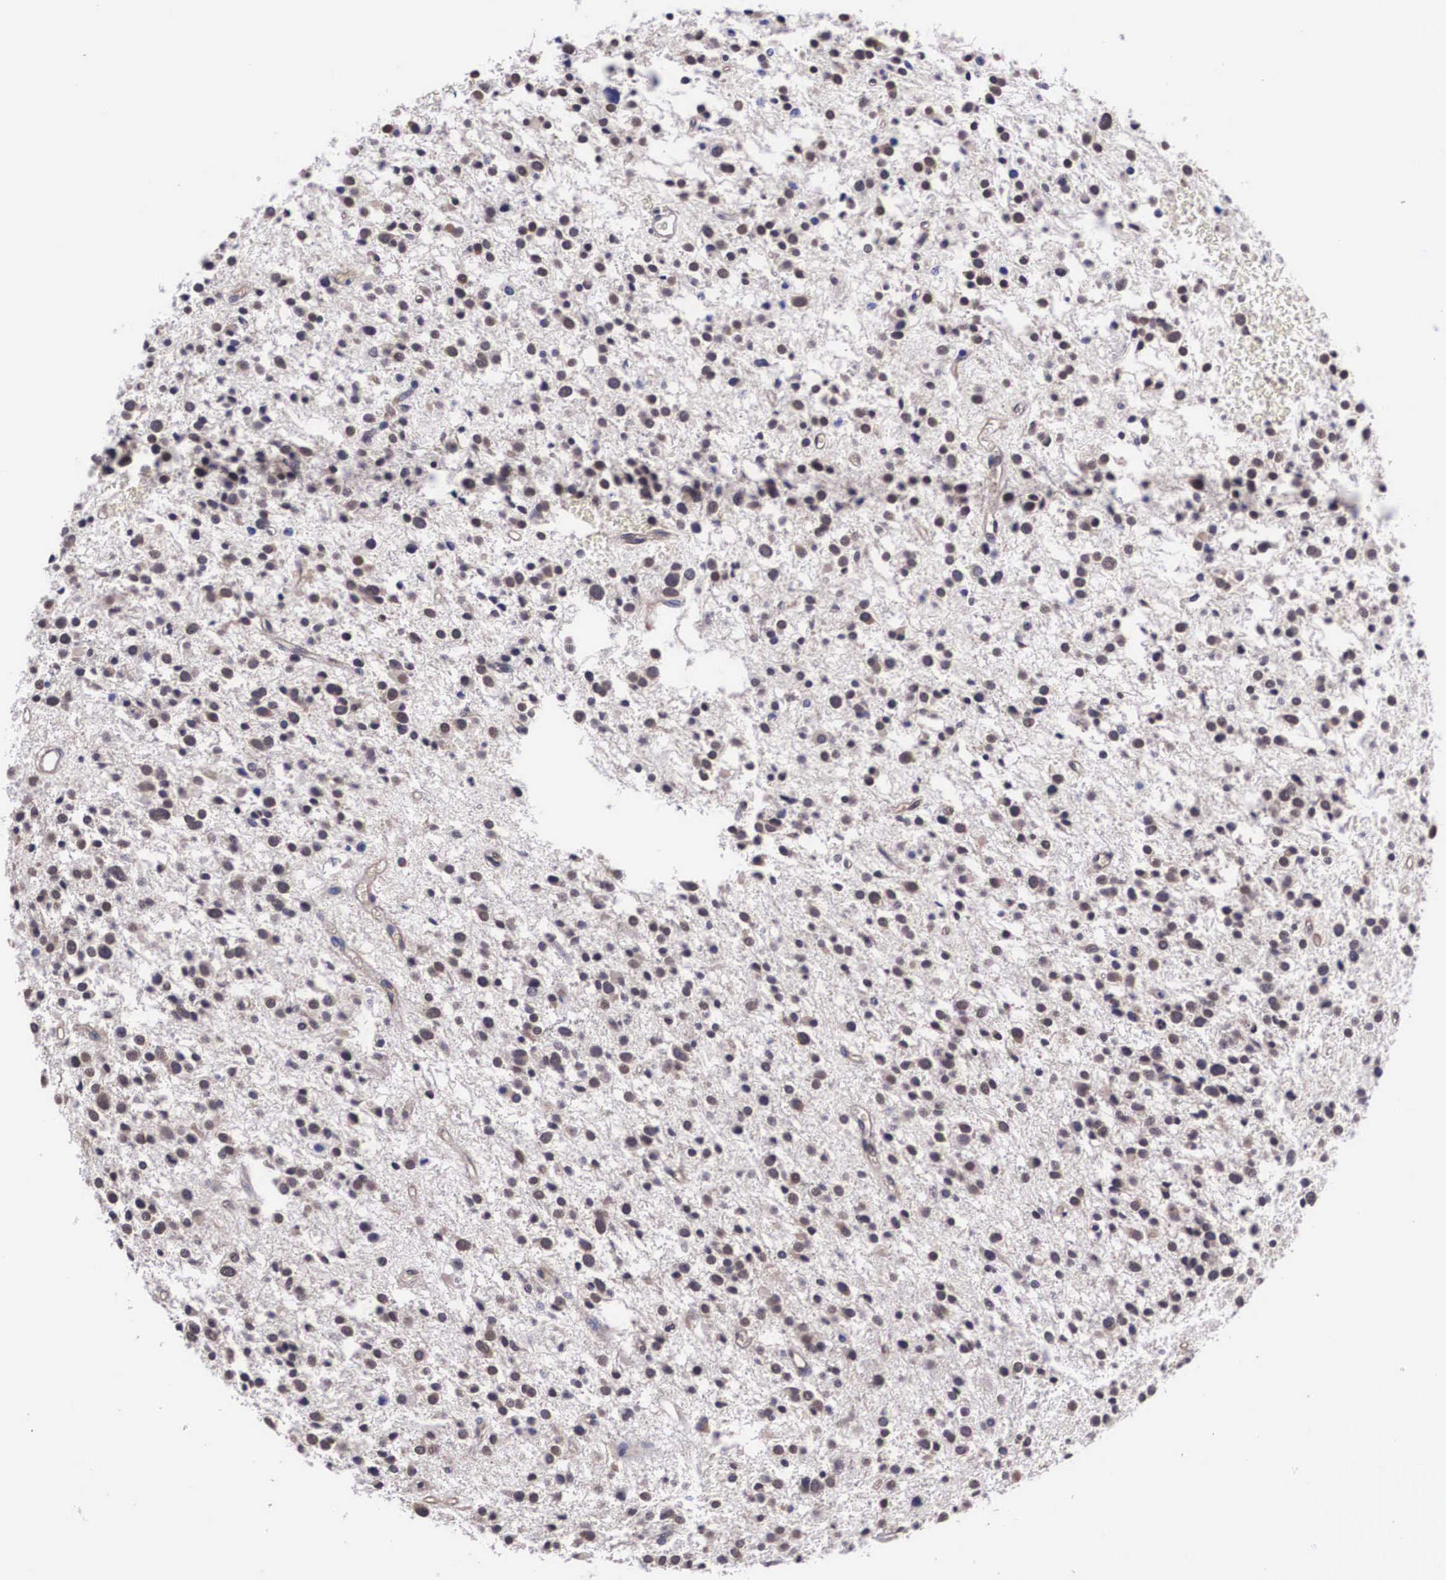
{"staining": {"intensity": "weak", "quantity": "25%-75%", "location": "cytoplasmic/membranous"}, "tissue": "glioma", "cell_type": "Tumor cells", "image_type": "cancer", "snomed": [{"axis": "morphology", "description": "Glioma, malignant, Low grade"}, {"axis": "topography", "description": "Brain"}], "caption": "Immunohistochemistry (IHC) staining of glioma, which displays low levels of weak cytoplasmic/membranous staining in about 25%-75% of tumor cells indicating weak cytoplasmic/membranous protein expression. The staining was performed using DAB (brown) for protein detection and nuclei were counterstained in hematoxylin (blue).", "gene": "OTX2", "patient": {"sex": "female", "age": 36}}